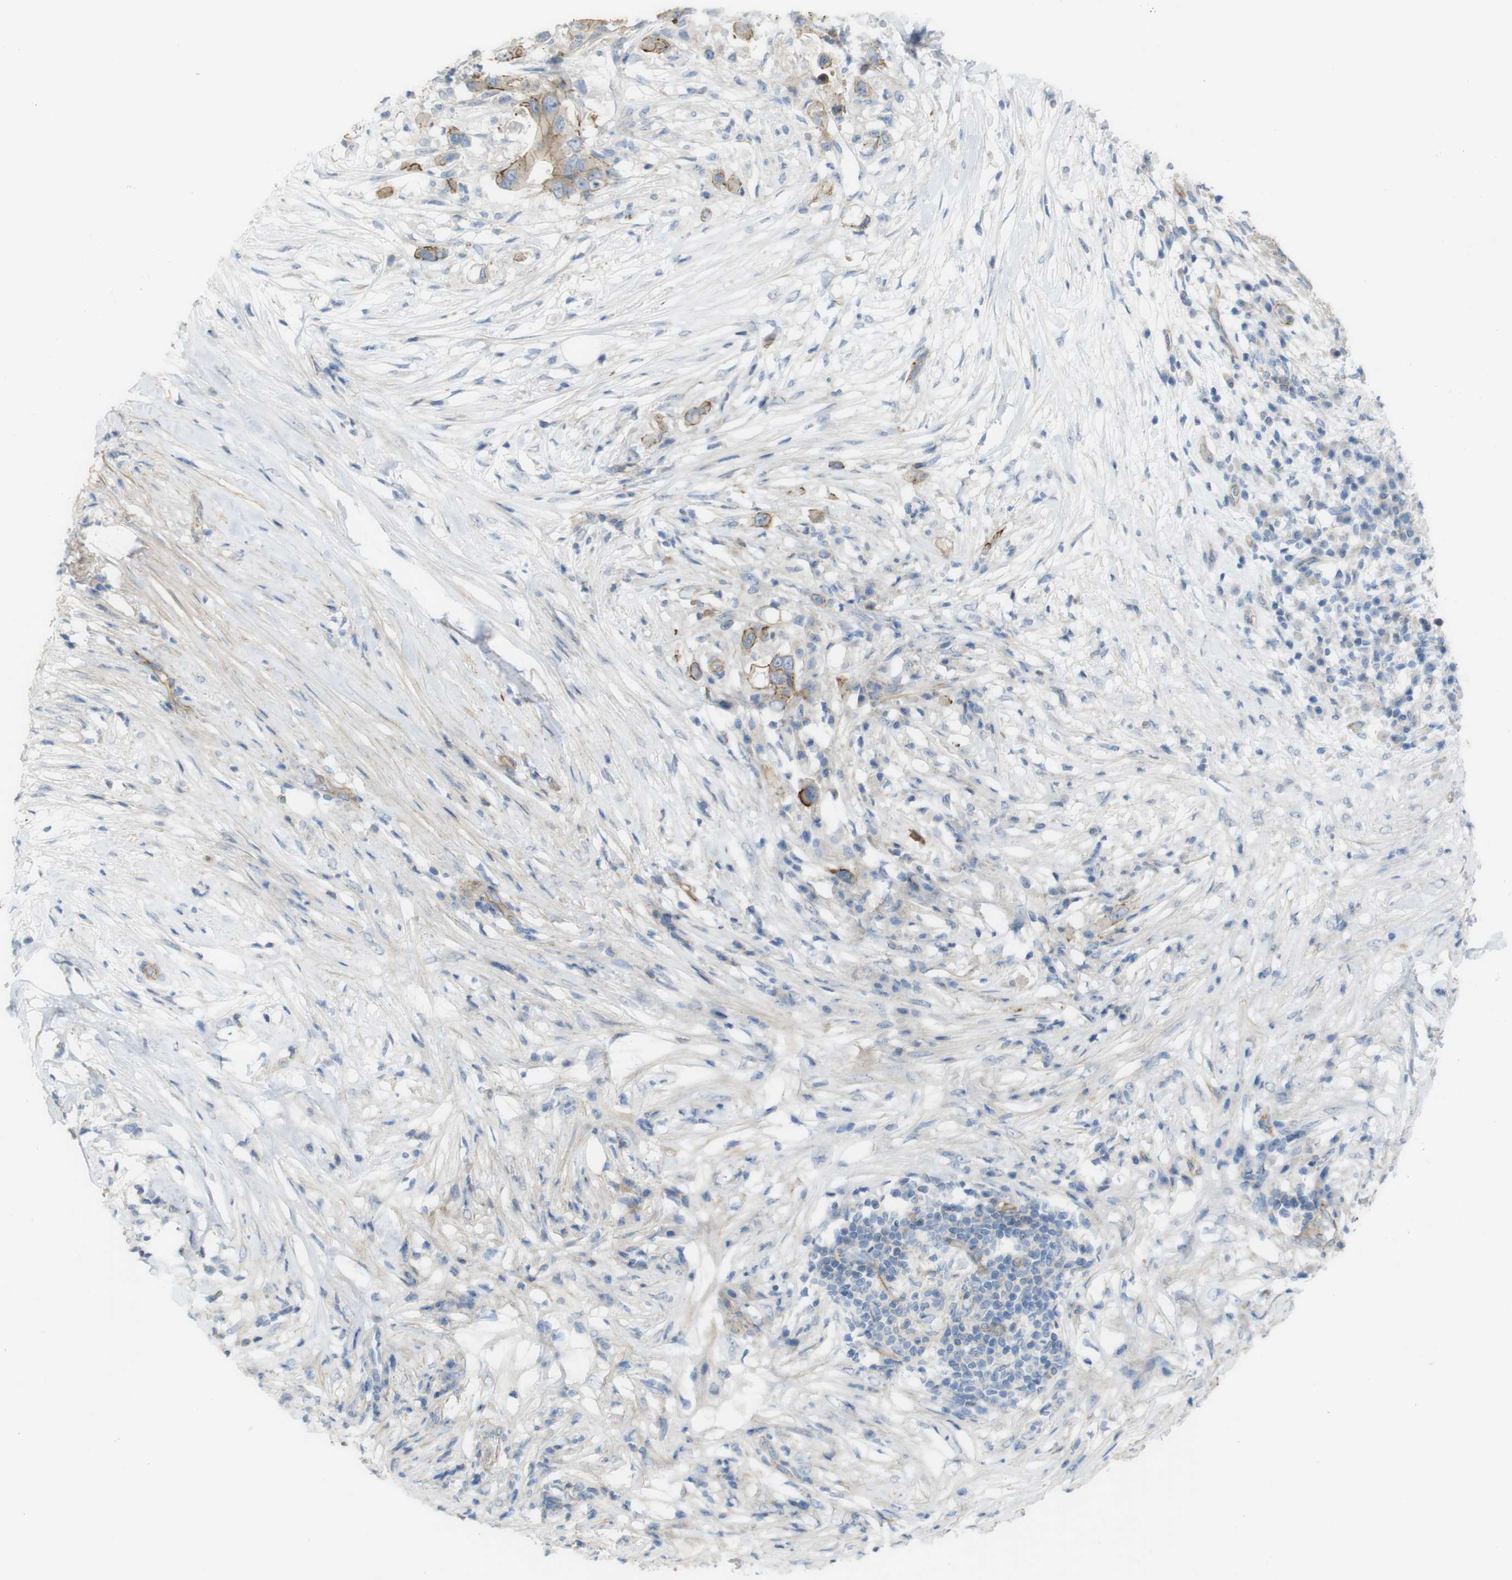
{"staining": {"intensity": "moderate", "quantity": "<25%", "location": "cytoplasmic/membranous"}, "tissue": "pancreatic cancer", "cell_type": "Tumor cells", "image_type": "cancer", "snomed": [{"axis": "morphology", "description": "Adenocarcinoma, NOS"}, {"axis": "topography", "description": "Pancreas"}], "caption": "This is an image of immunohistochemistry staining of adenocarcinoma (pancreatic), which shows moderate expression in the cytoplasmic/membranous of tumor cells.", "gene": "PREX2", "patient": {"sex": "male", "age": 77}}